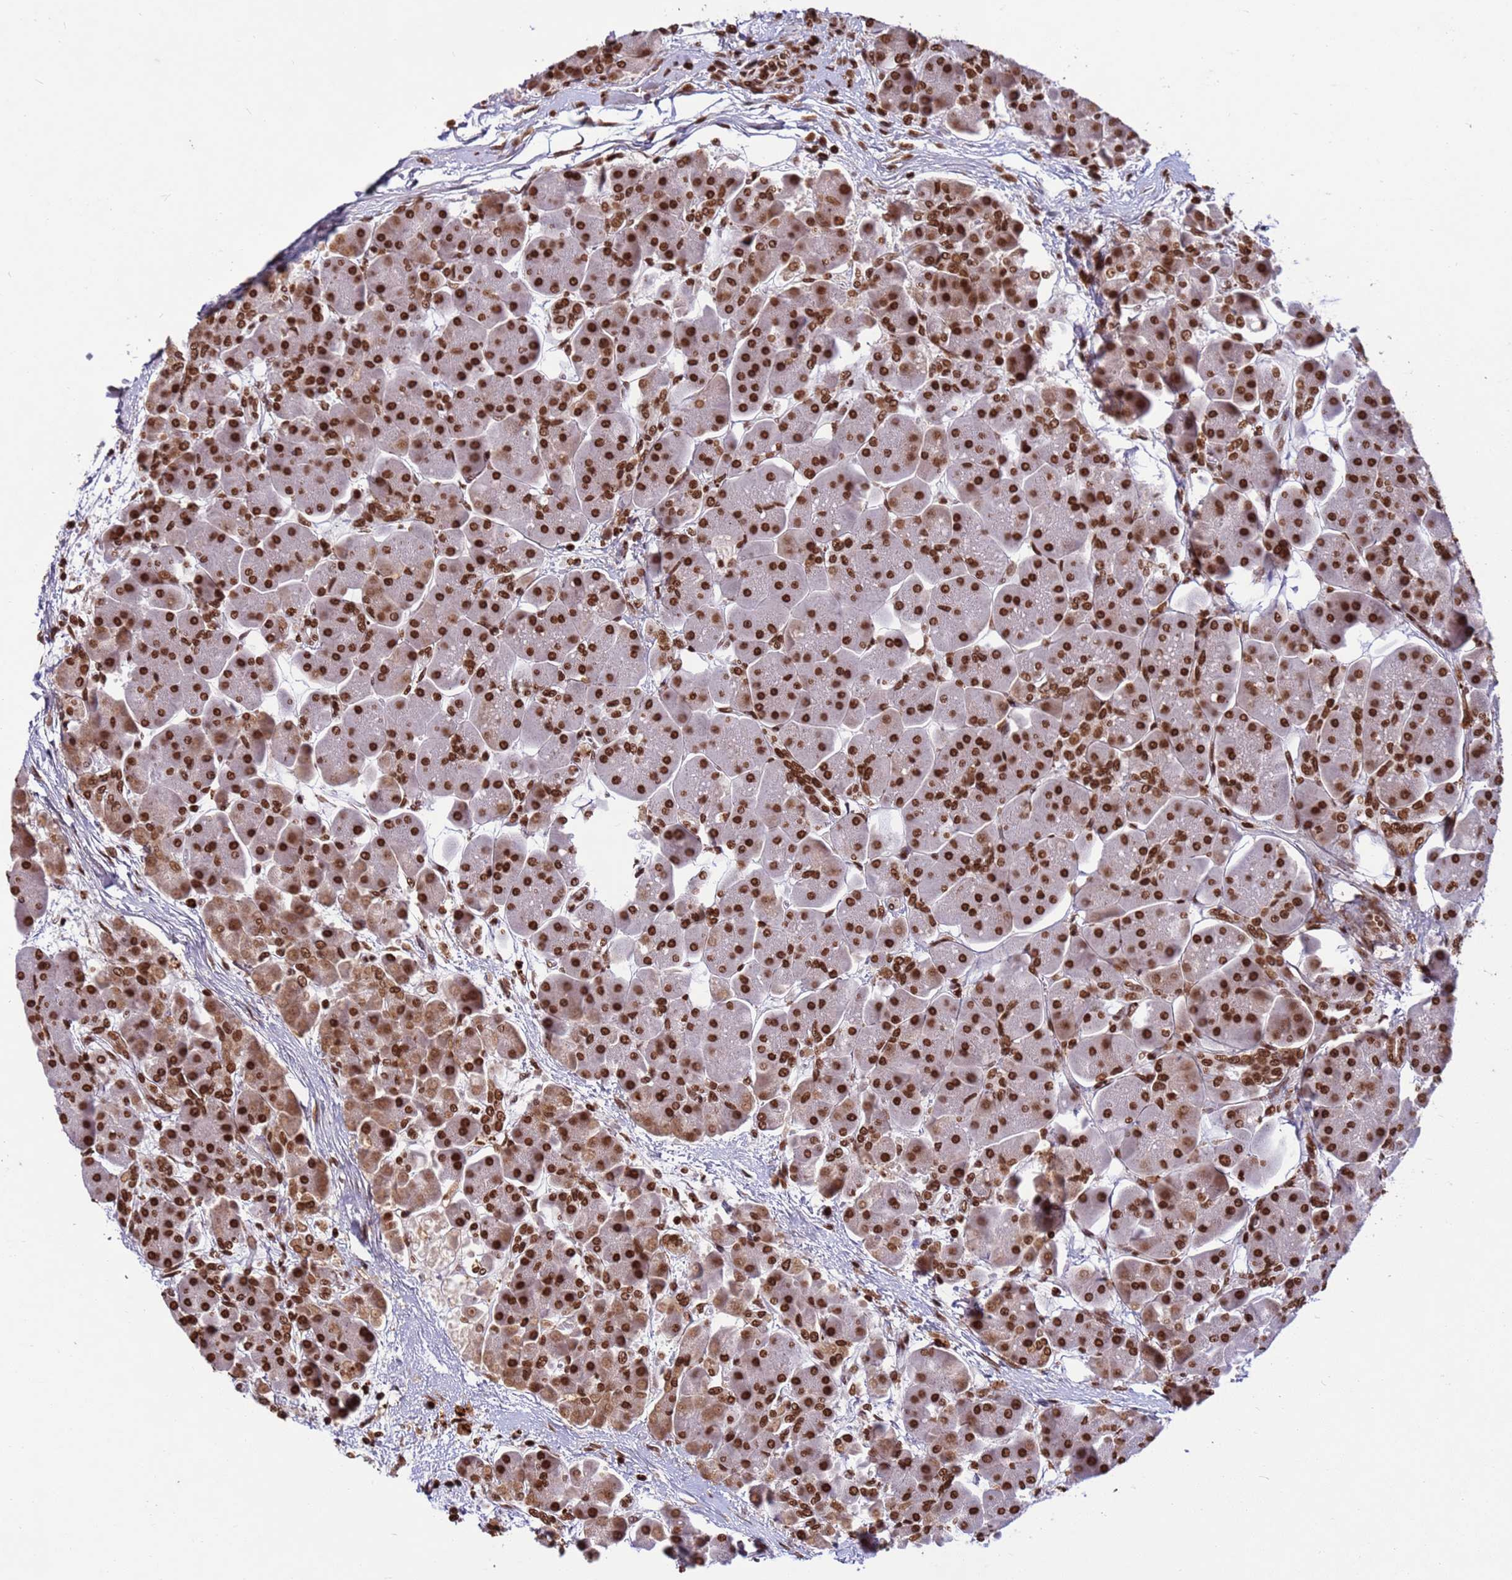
{"staining": {"intensity": "strong", "quantity": ">75%", "location": "cytoplasmic/membranous,nuclear"}, "tissue": "pancreas", "cell_type": "Exocrine glandular cells", "image_type": "normal", "snomed": [{"axis": "morphology", "description": "Normal tissue, NOS"}, {"axis": "topography", "description": "Pancreas"}], "caption": "Pancreas stained with immunohistochemistry shows strong cytoplasmic/membranous,nuclear staining in about >75% of exocrine glandular cells.", "gene": "H3", "patient": {"sex": "male", "age": 66}}